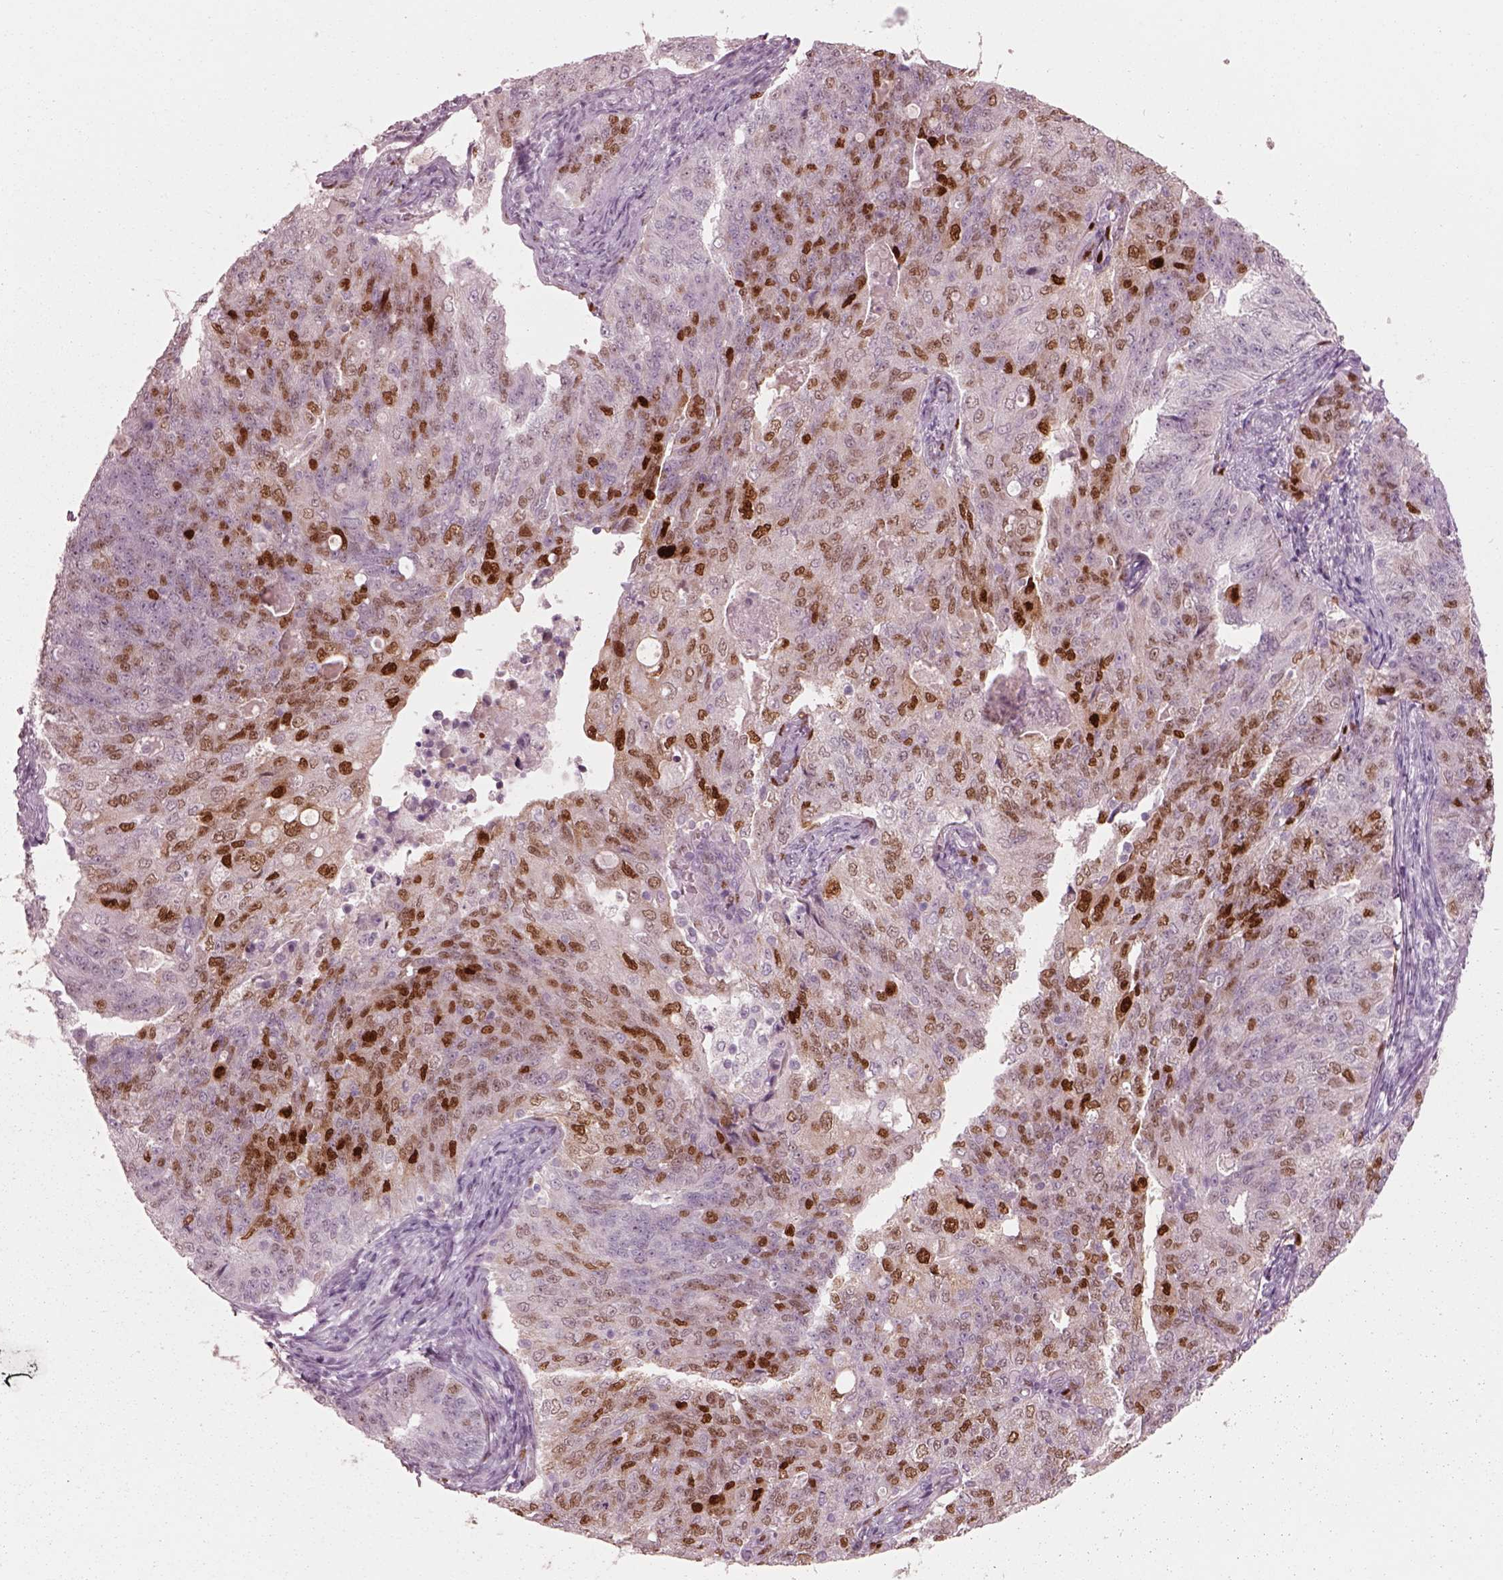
{"staining": {"intensity": "strong", "quantity": "<25%", "location": "nuclear"}, "tissue": "endometrial cancer", "cell_type": "Tumor cells", "image_type": "cancer", "snomed": [{"axis": "morphology", "description": "Adenocarcinoma, NOS"}, {"axis": "topography", "description": "Endometrium"}], "caption": "Protein staining exhibits strong nuclear expression in about <25% of tumor cells in endometrial adenocarcinoma.", "gene": "SOX9", "patient": {"sex": "female", "age": 43}}